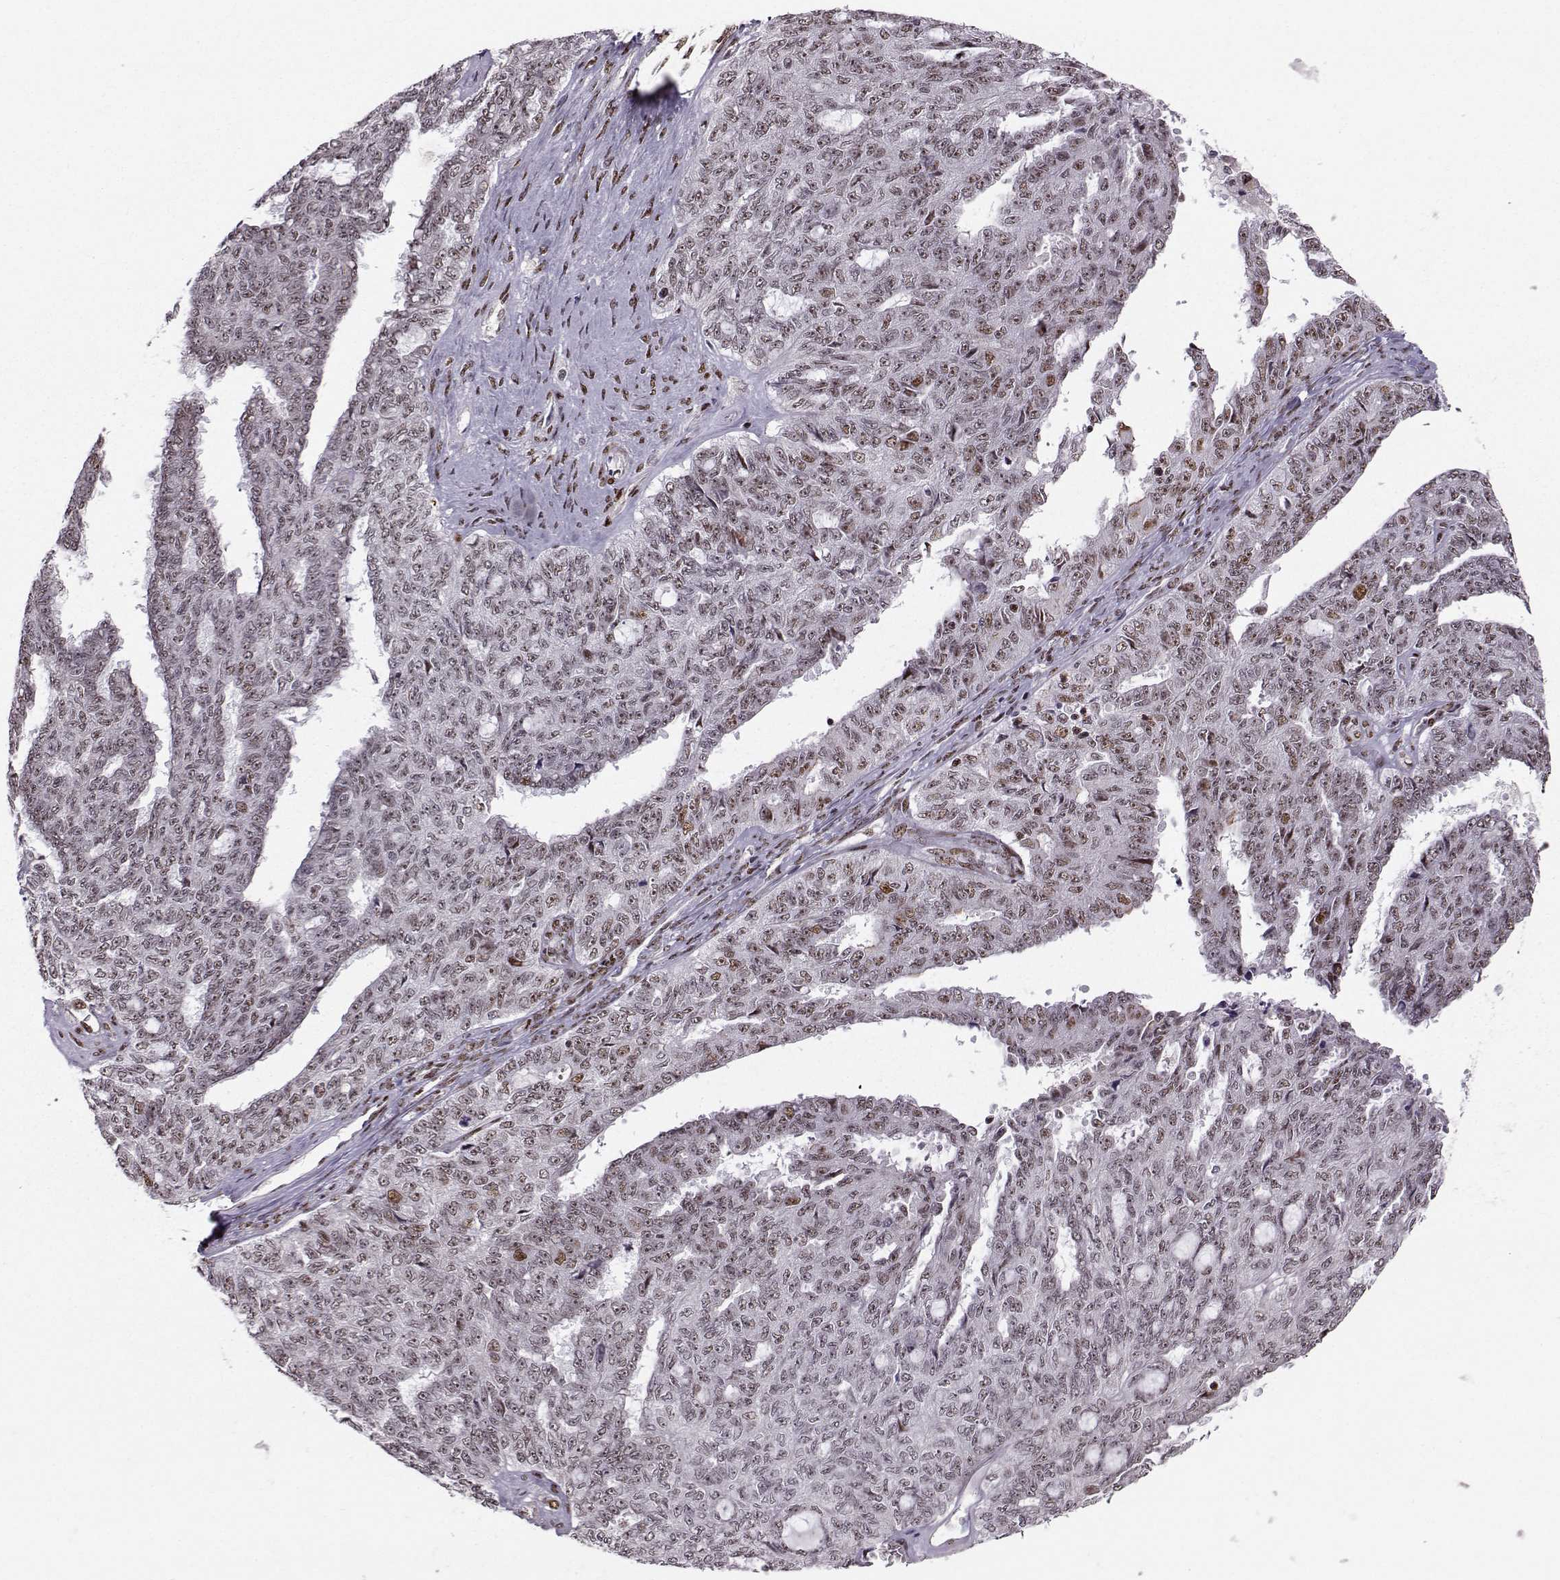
{"staining": {"intensity": "moderate", "quantity": "25%-75%", "location": "nuclear"}, "tissue": "ovarian cancer", "cell_type": "Tumor cells", "image_type": "cancer", "snomed": [{"axis": "morphology", "description": "Cystadenocarcinoma, serous, NOS"}, {"axis": "topography", "description": "Ovary"}], "caption": "A brown stain shows moderate nuclear positivity of a protein in human ovarian cancer (serous cystadenocarcinoma) tumor cells.", "gene": "SNAPC2", "patient": {"sex": "female", "age": 71}}